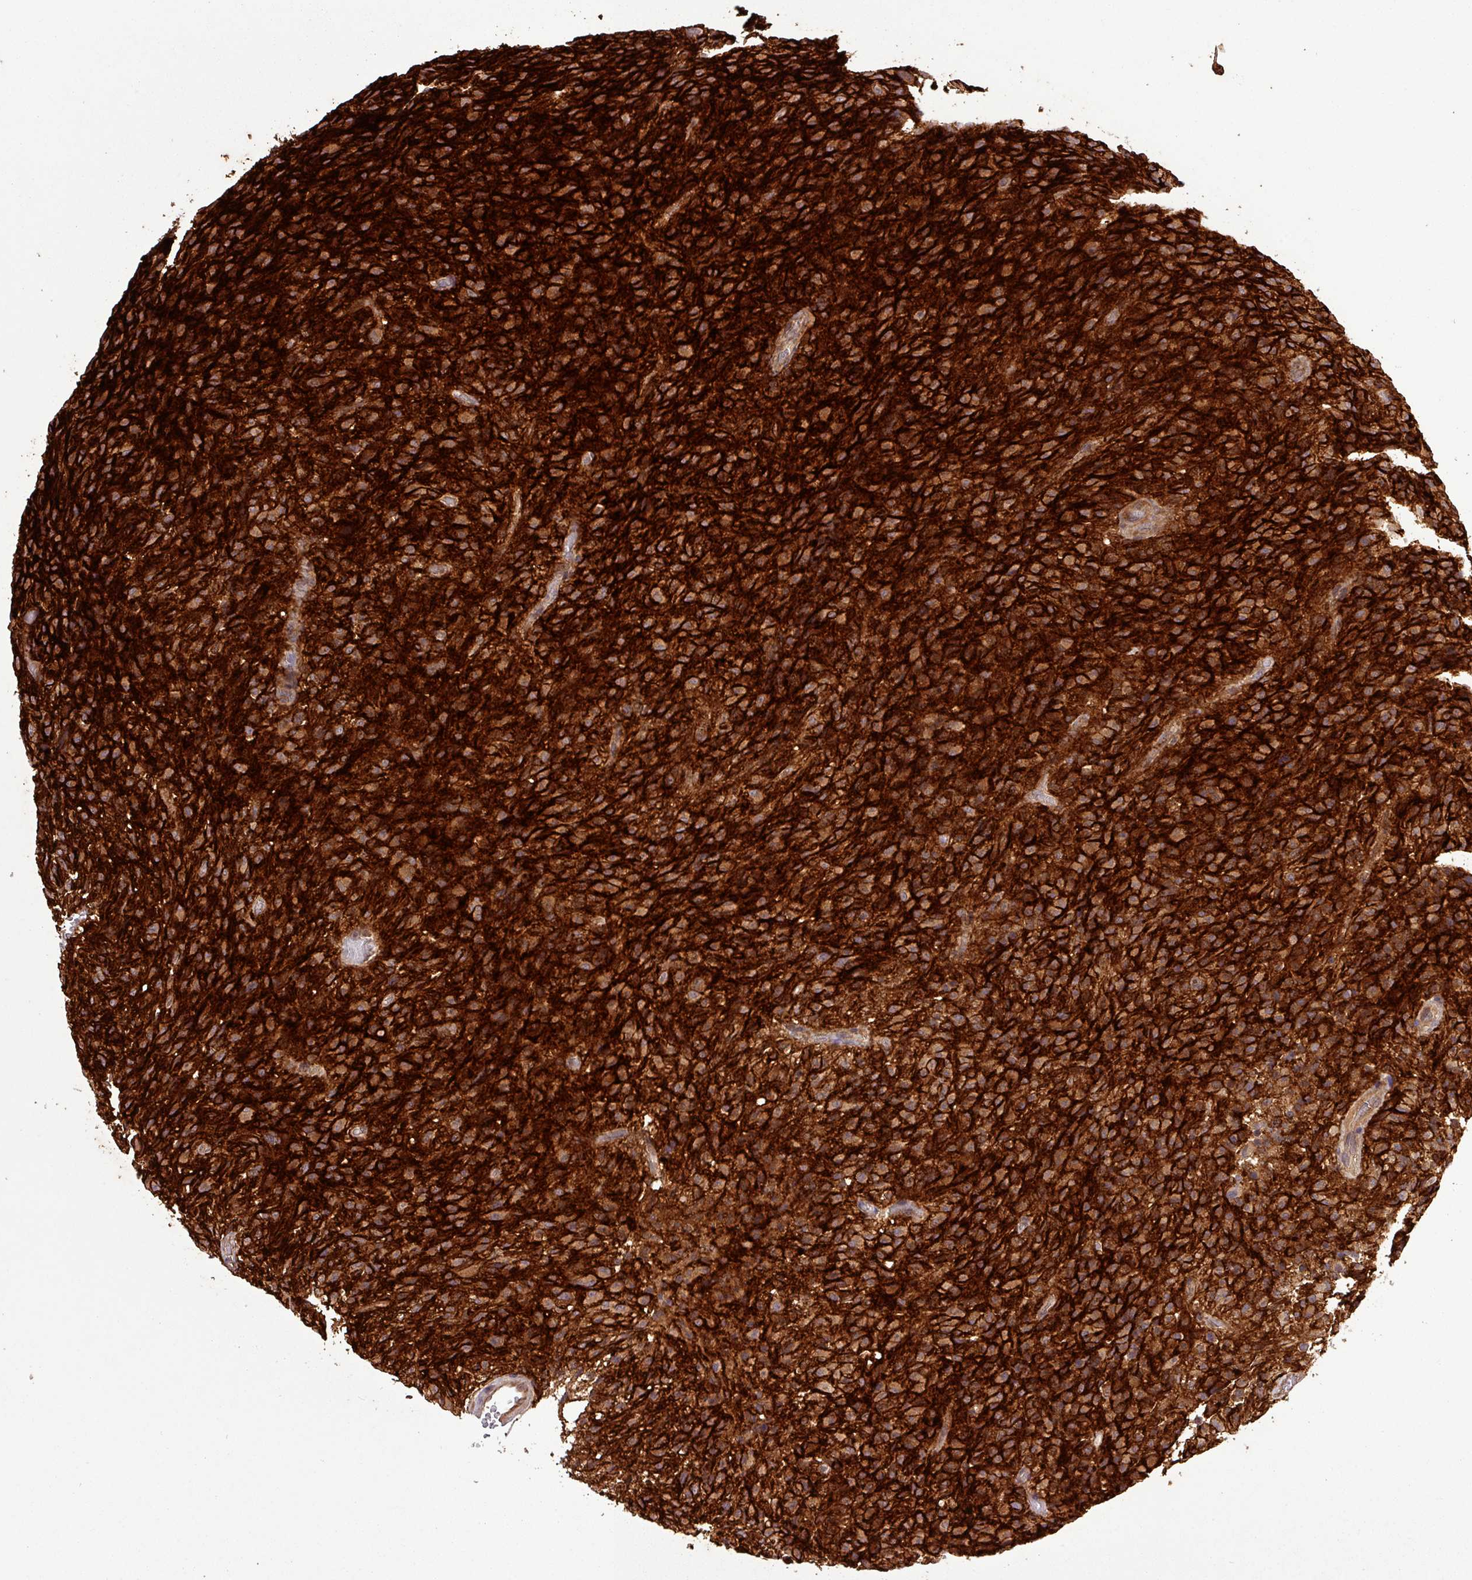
{"staining": {"intensity": "strong", "quantity": ">75%", "location": "cytoplasmic/membranous"}, "tissue": "glioma", "cell_type": "Tumor cells", "image_type": "cancer", "snomed": [{"axis": "morphology", "description": "Glioma, malignant, High grade"}, {"axis": "topography", "description": "Brain"}], "caption": "Immunohistochemistry (IHC) (DAB (3,3'-diaminobenzidine)) staining of human glioma reveals strong cytoplasmic/membranous protein expression in approximately >75% of tumor cells.", "gene": "SIRPB2", "patient": {"sex": "female", "age": 57}}